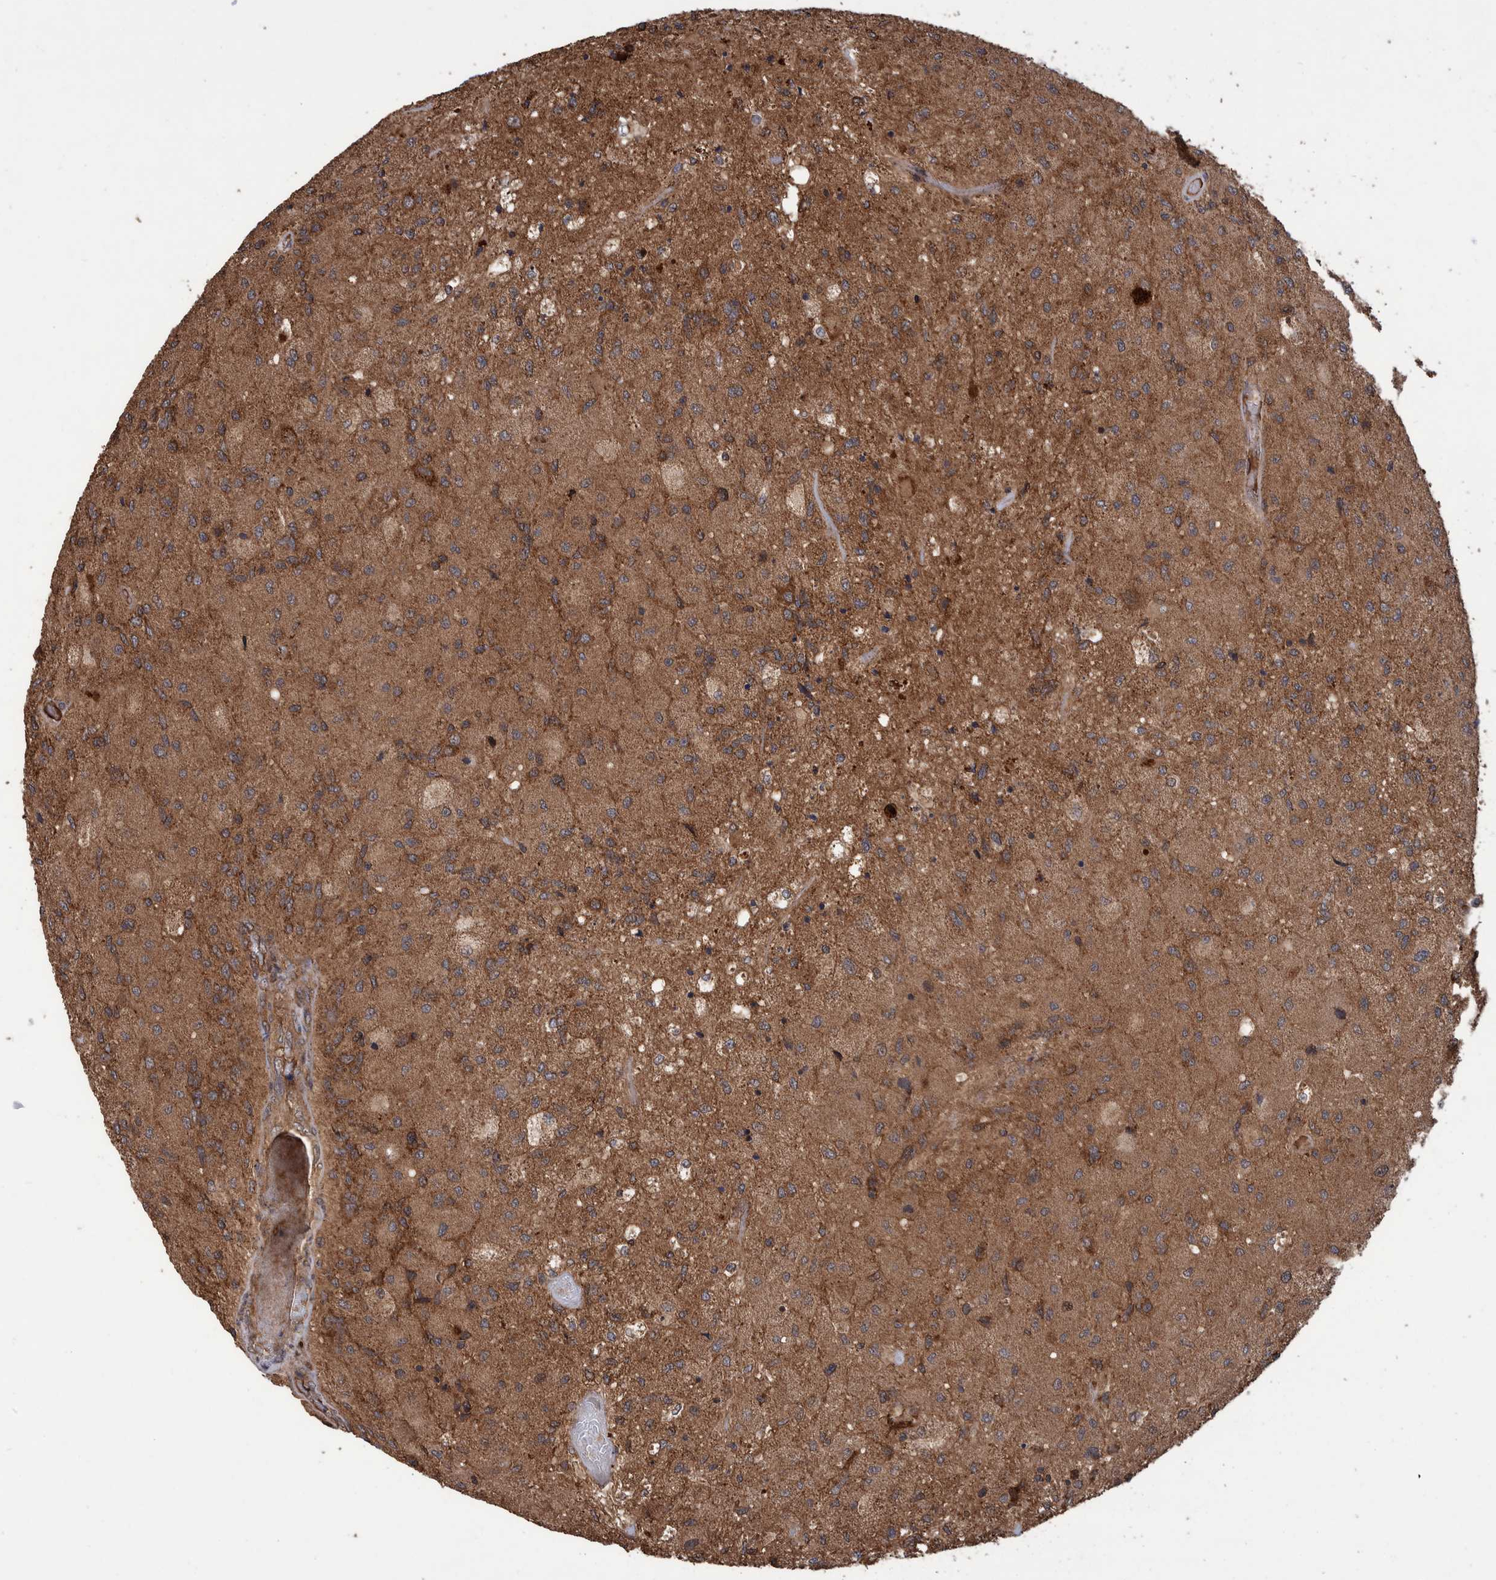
{"staining": {"intensity": "moderate", "quantity": ">75%", "location": "cytoplasmic/membranous"}, "tissue": "glioma", "cell_type": "Tumor cells", "image_type": "cancer", "snomed": [{"axis": "morphology", "description": "Normal tissue, NOS"}, {"axis": "morphology", "description": "Glioma, malignant, High grade"}, {"axis": "topography", "description": "Cerebral cortex"}], "caption": "Immunohistochemical staining of glioma demonstrates moderate cytoplasmic/membranous protein expression in about >75% of tumor cells.", "gene": "VBP1", "patient": {"sex": "male", "age": 77}}